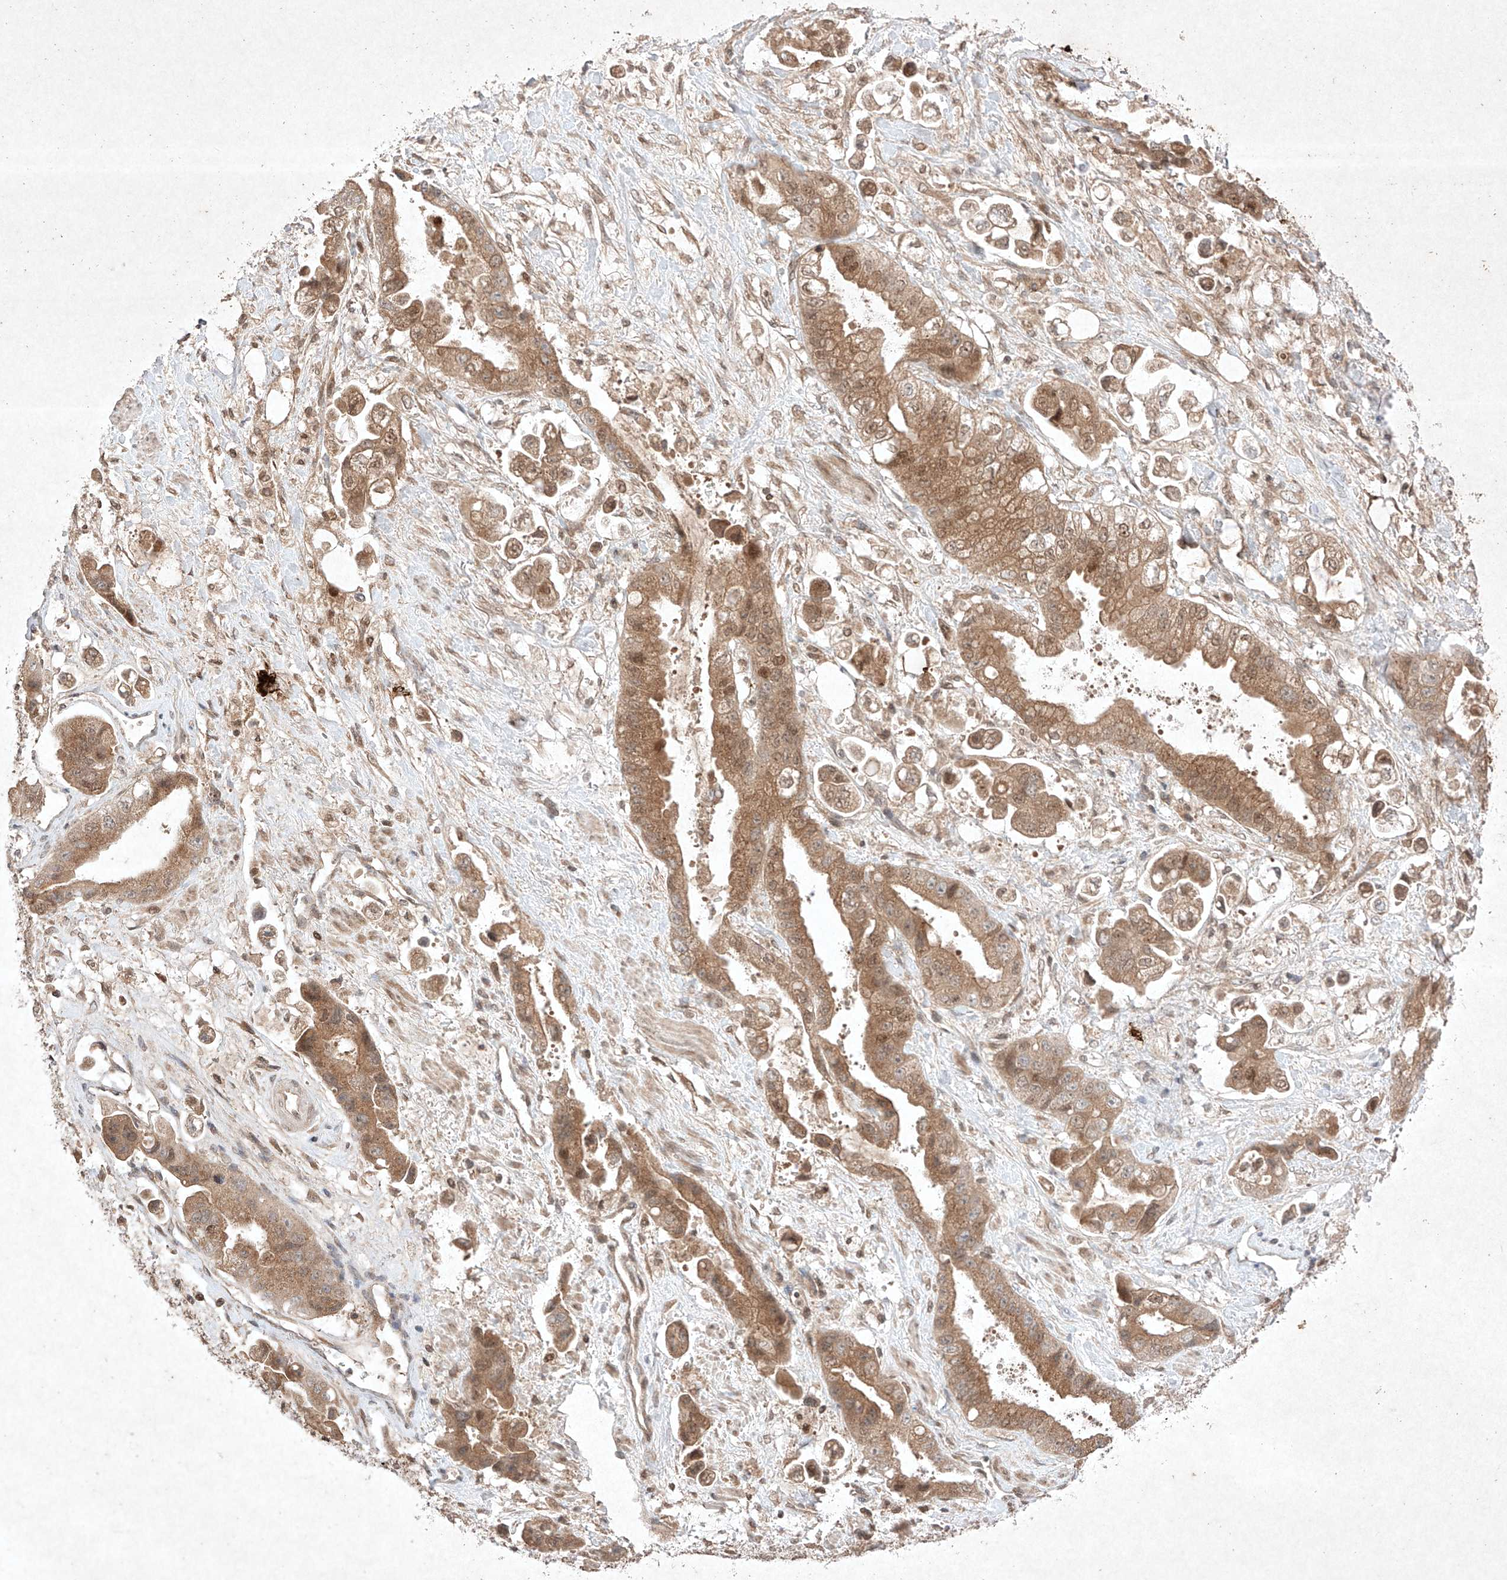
{"staining": {"intensity": "moderate", "quantity": ">75%", "location": "cytoplasmic/membranous,nuclear"}, "tissue": "stomach cancer", "cell_type": "Tumor cells", "image_type": "cancer", "snomed": [{"axis": "morphology", "description": "Adenocarcinoma, NOS"}, {"axis": "topography", "description": "Stomach"}], "caption": "Stomach cancer tissue exhibits moderate cytoplasmic/membranous and nuclear expression in about >75% of tumor cells", "gene": "RNF31", "patient": {"sex": "male", "age": 62}}